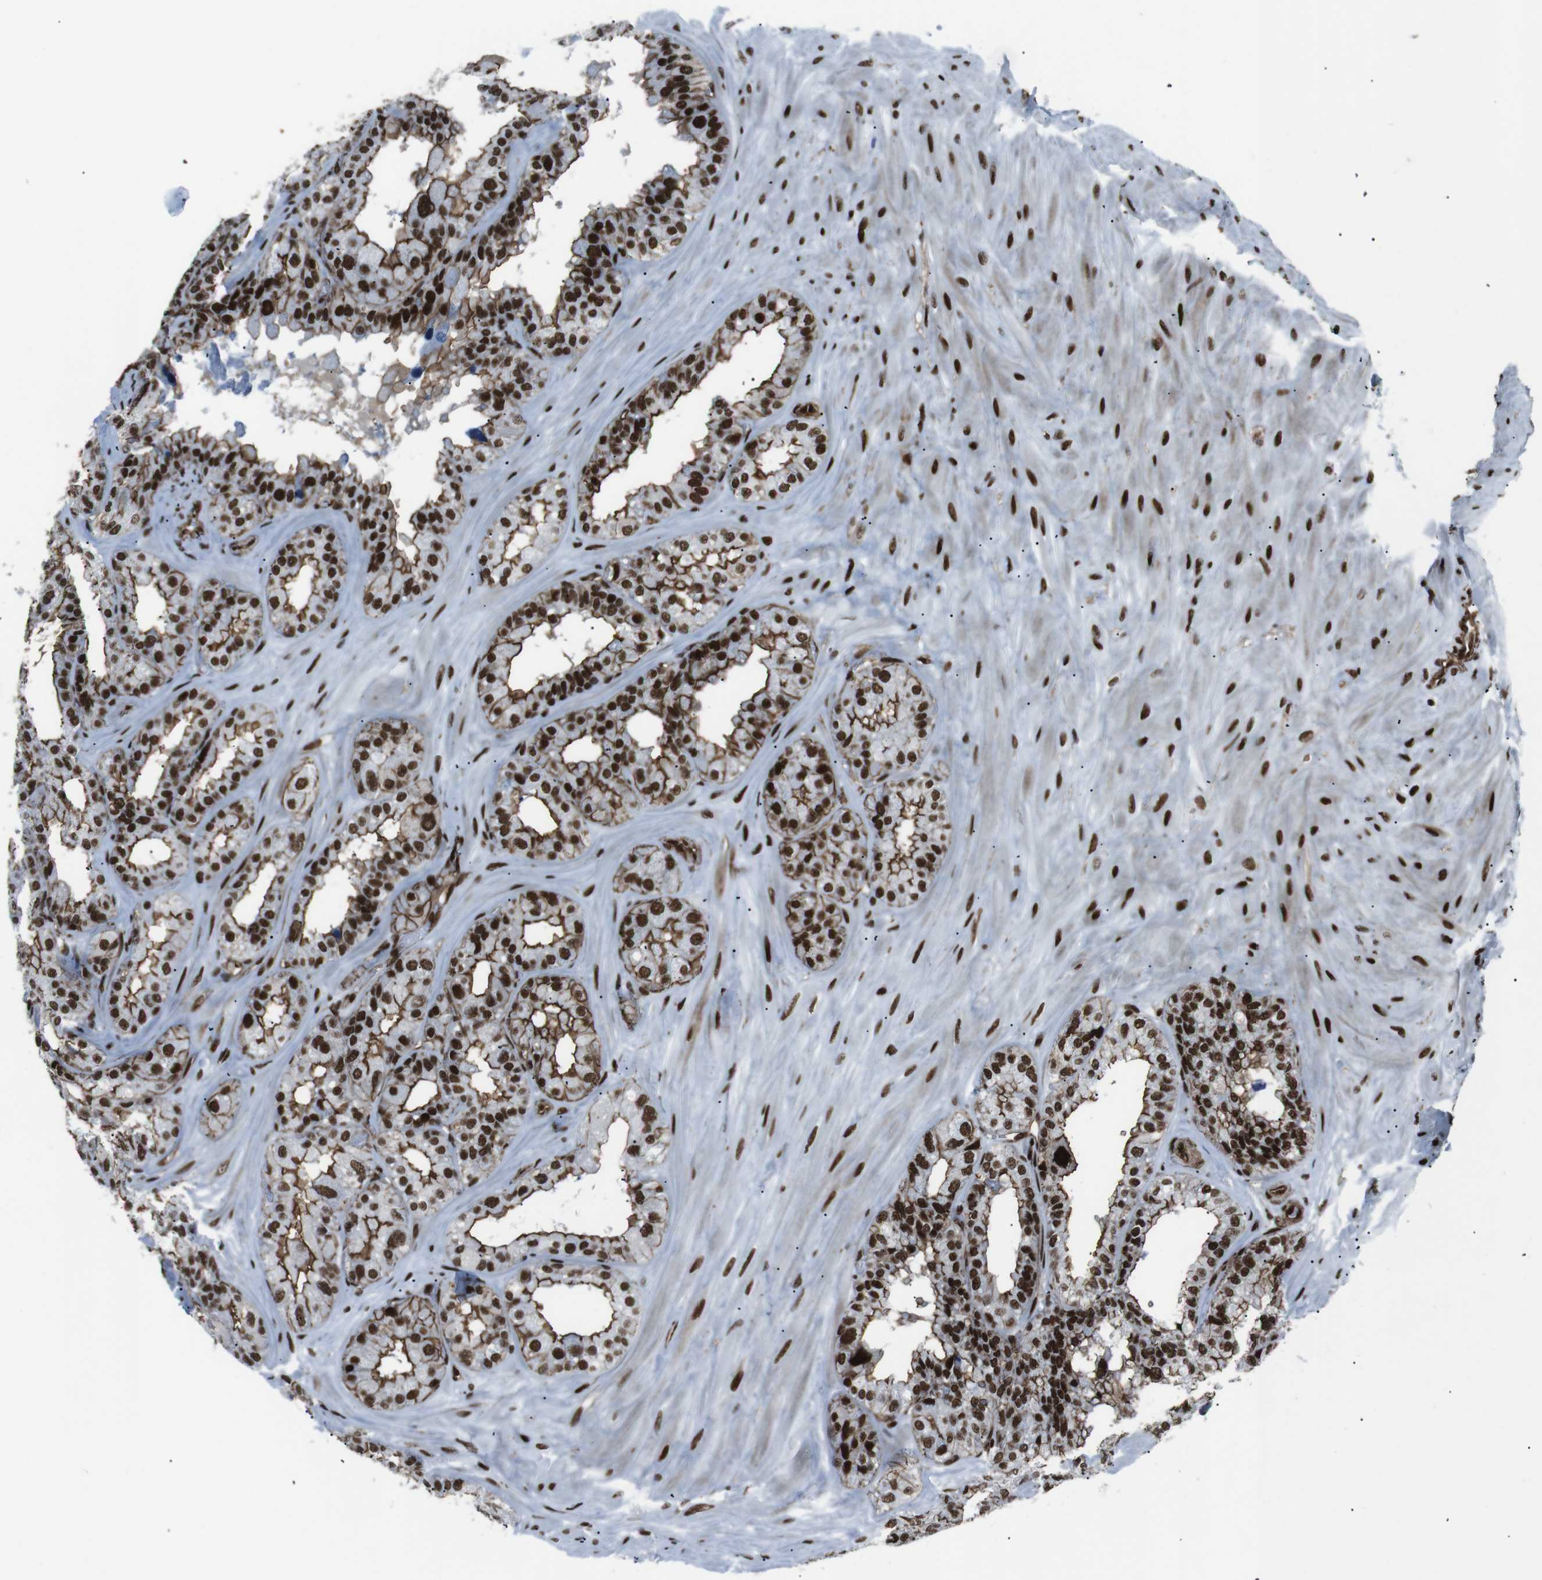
{"staining": {"intensity": "strong", "quantity": ">75%", "location": "cytoplasmic/membranous,nuclear"}, "tissue": "seminal vesicle", "cell_type": "Glandular cells", "image_type": "normal", "snomed": [{"axis": "morphology", "description": "Normal tissue, NOS"}, {"axis": "topography", "description": "Prostate"}, {"axis": "topography", "description": "Seminal veicle"}], "caption": "Protein expression analysis of unremarkable seminal vesicle displays strong cytoplasmic/membranous,nuclear staining in about >75% of glandular cells.", "gene": "HNRNPU", "patient": {"sex": "male", "age": 51}}